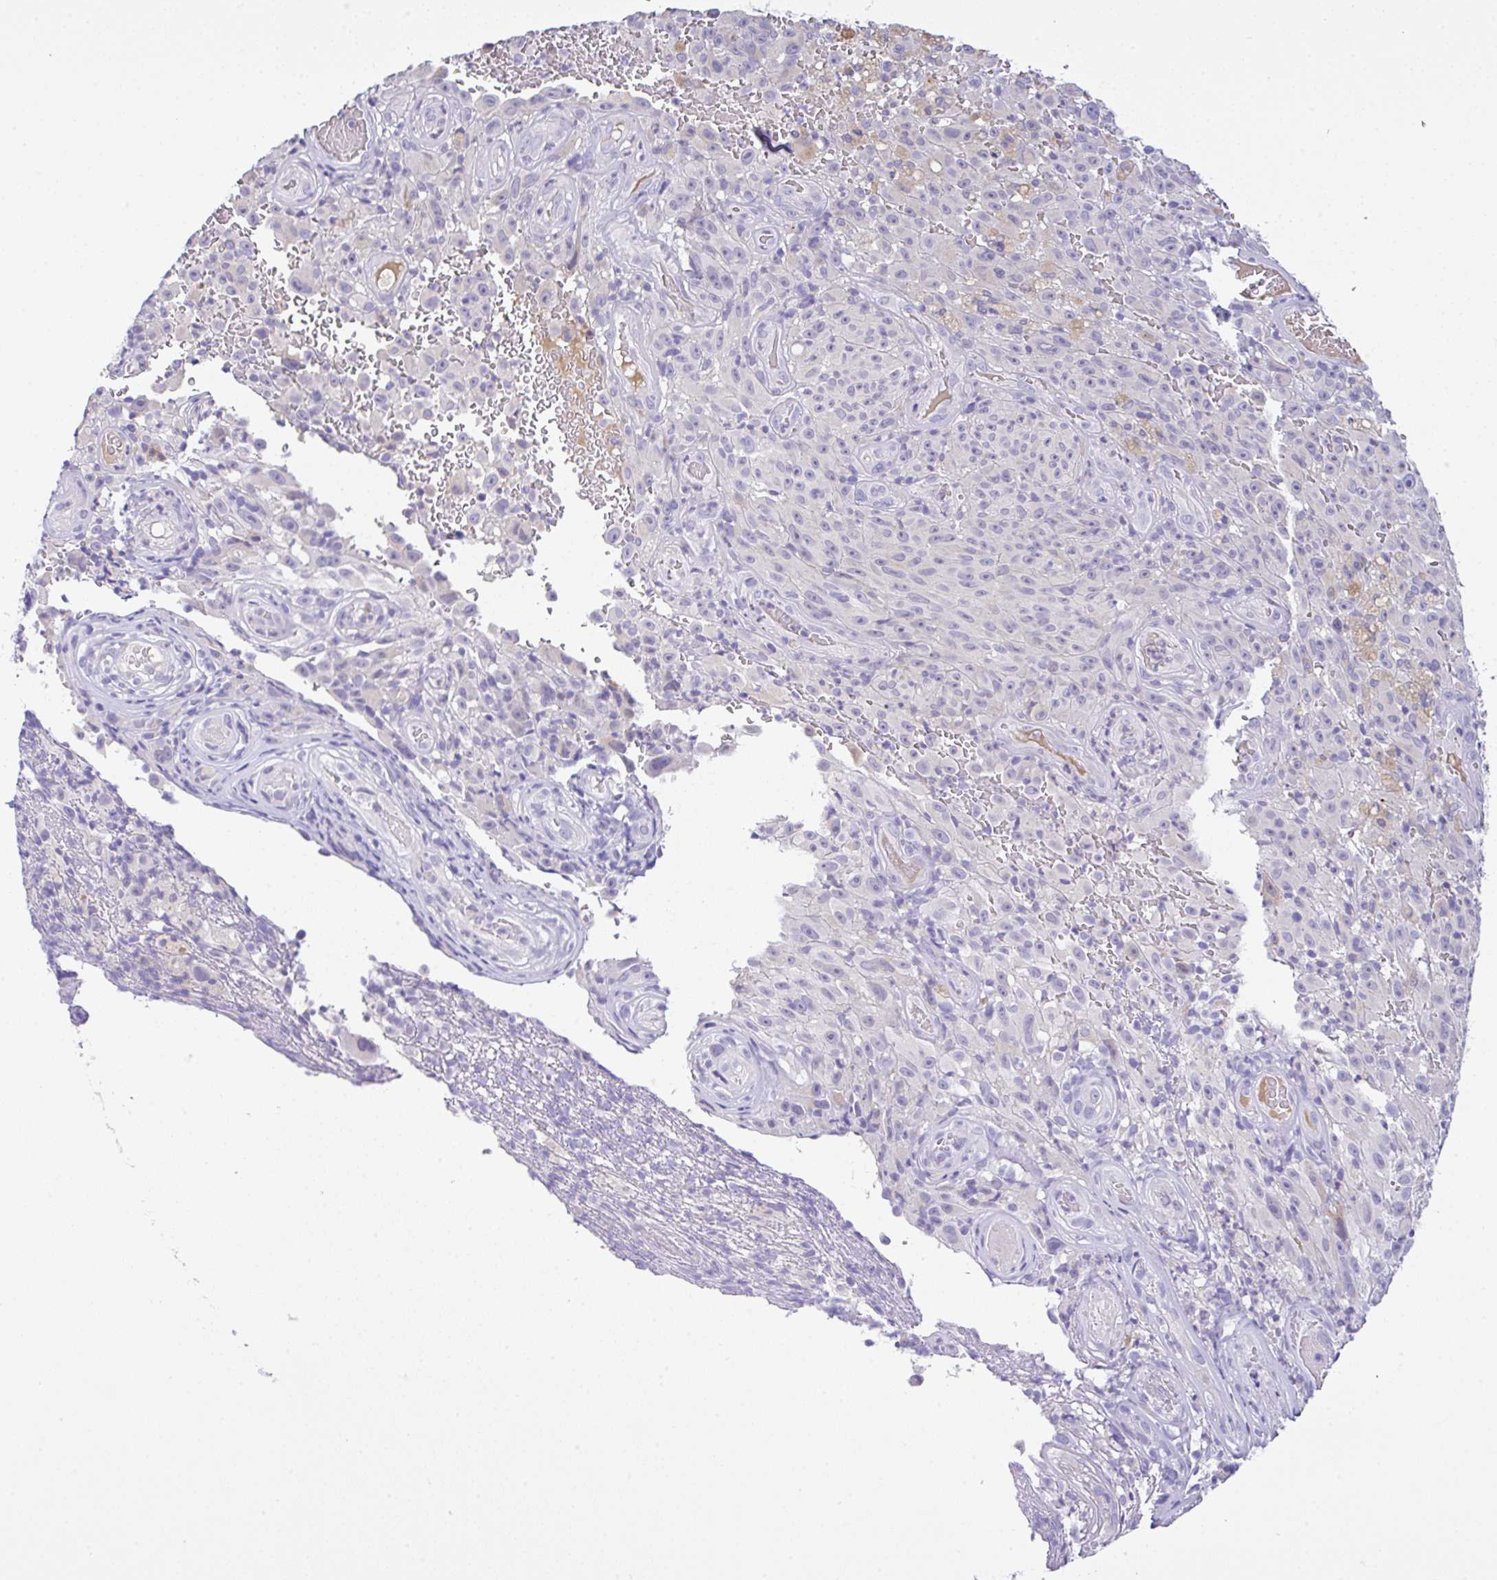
{"staining": {"intensity": "negative", "quantity": "none", "location": "none"}, "tissue": "melanoma", "cell_type": "Tumor cells", "image_type": "cancer", "snomed": [{"axis": "morphology", "description": "Malignant melanoma, NOS"}, {"axis": "topography", "description": "Skin"}], "caption": "This is an IHC photomicrograph of human melanoma. There is no staining in tumor cells.", "gene": "SERPINE3", "patient": {"sex": "female", "age": 82}}